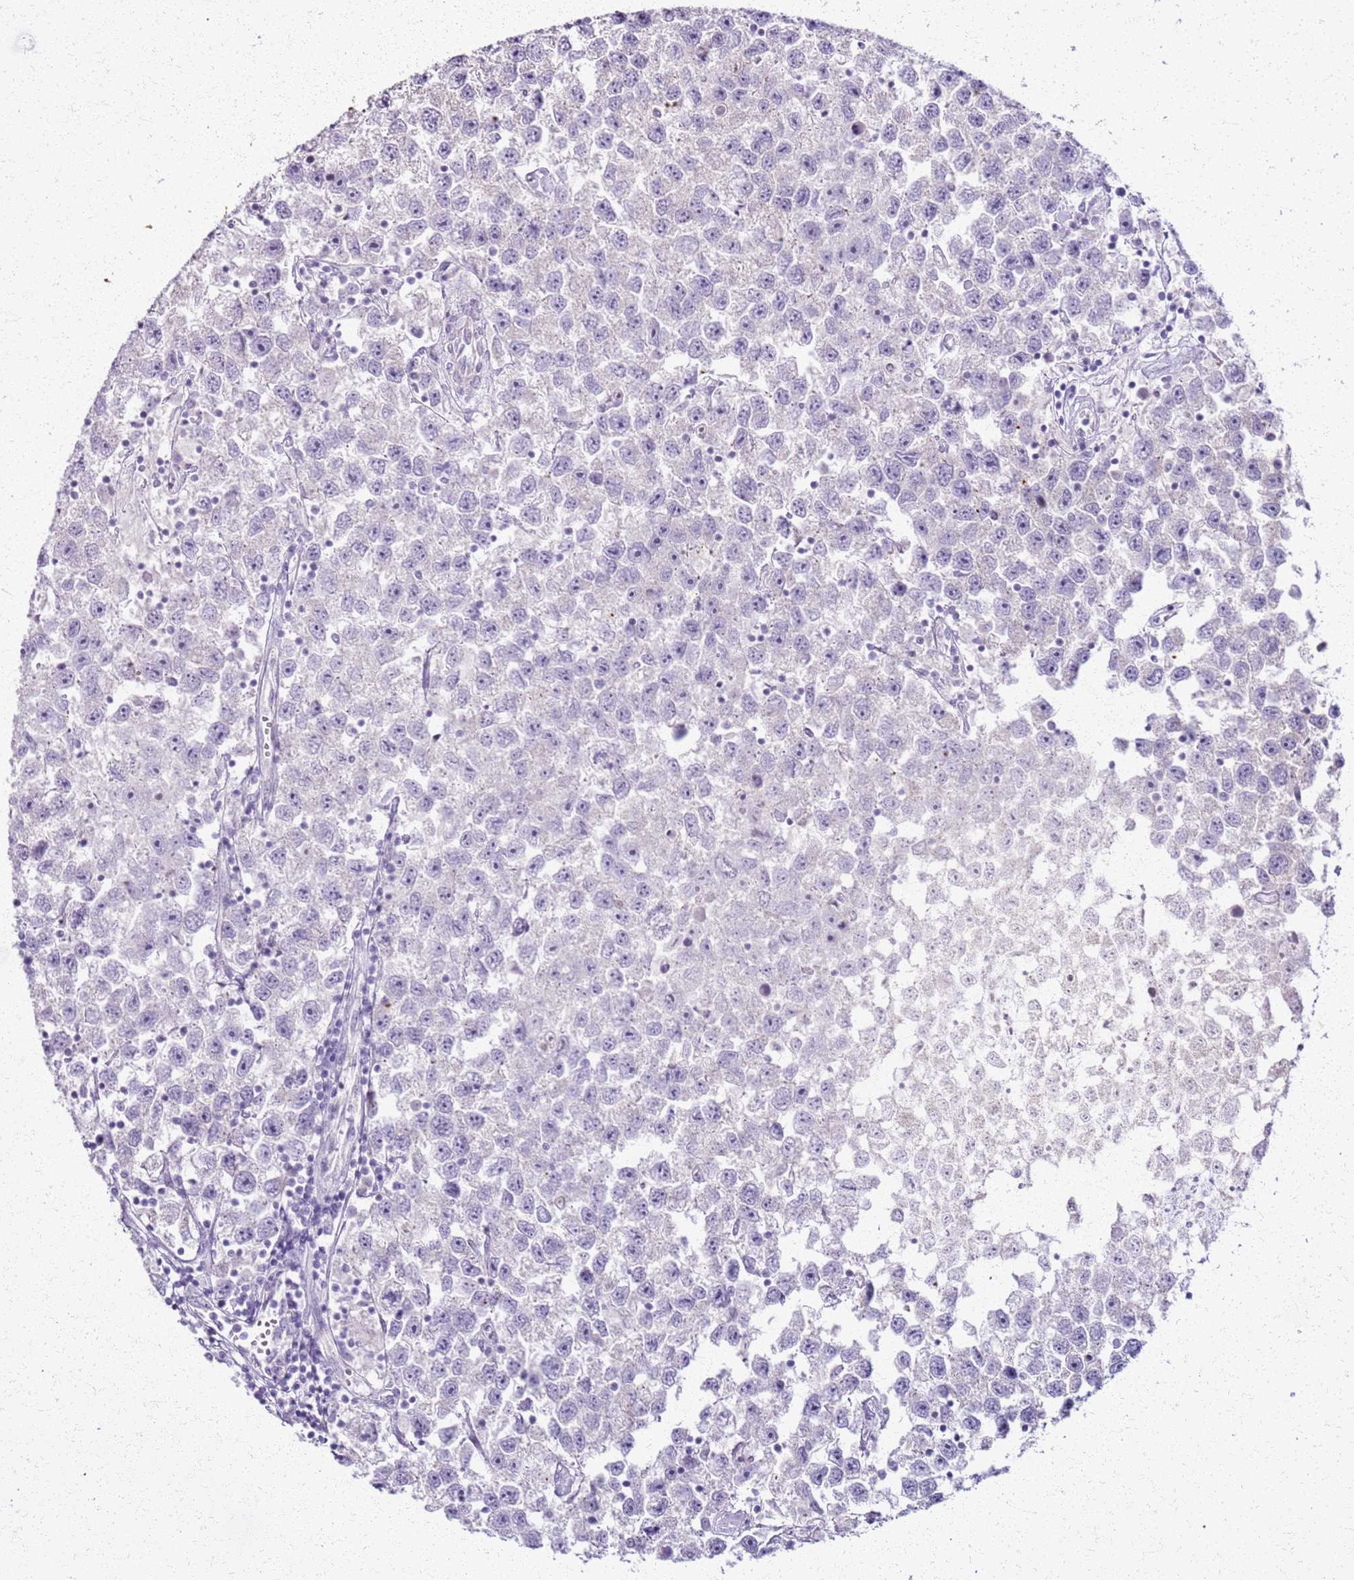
{"staining": {"intensity": "negative", "quantity": "none", "location": "none"}, "tissue": "testis cancer", "cell_type": "Tumor cells", "image_type": "cancer", "snomed": [{"axis": "morphology", "description": "Seminoma, NOS"}, {"axis": "topography", "description": "Testis"}], "caption": "Tumor cells are negative for protein expression in human testis seminoma.", "gene": "CSRP3", "patient": {"sex": "male", "age": 26}}